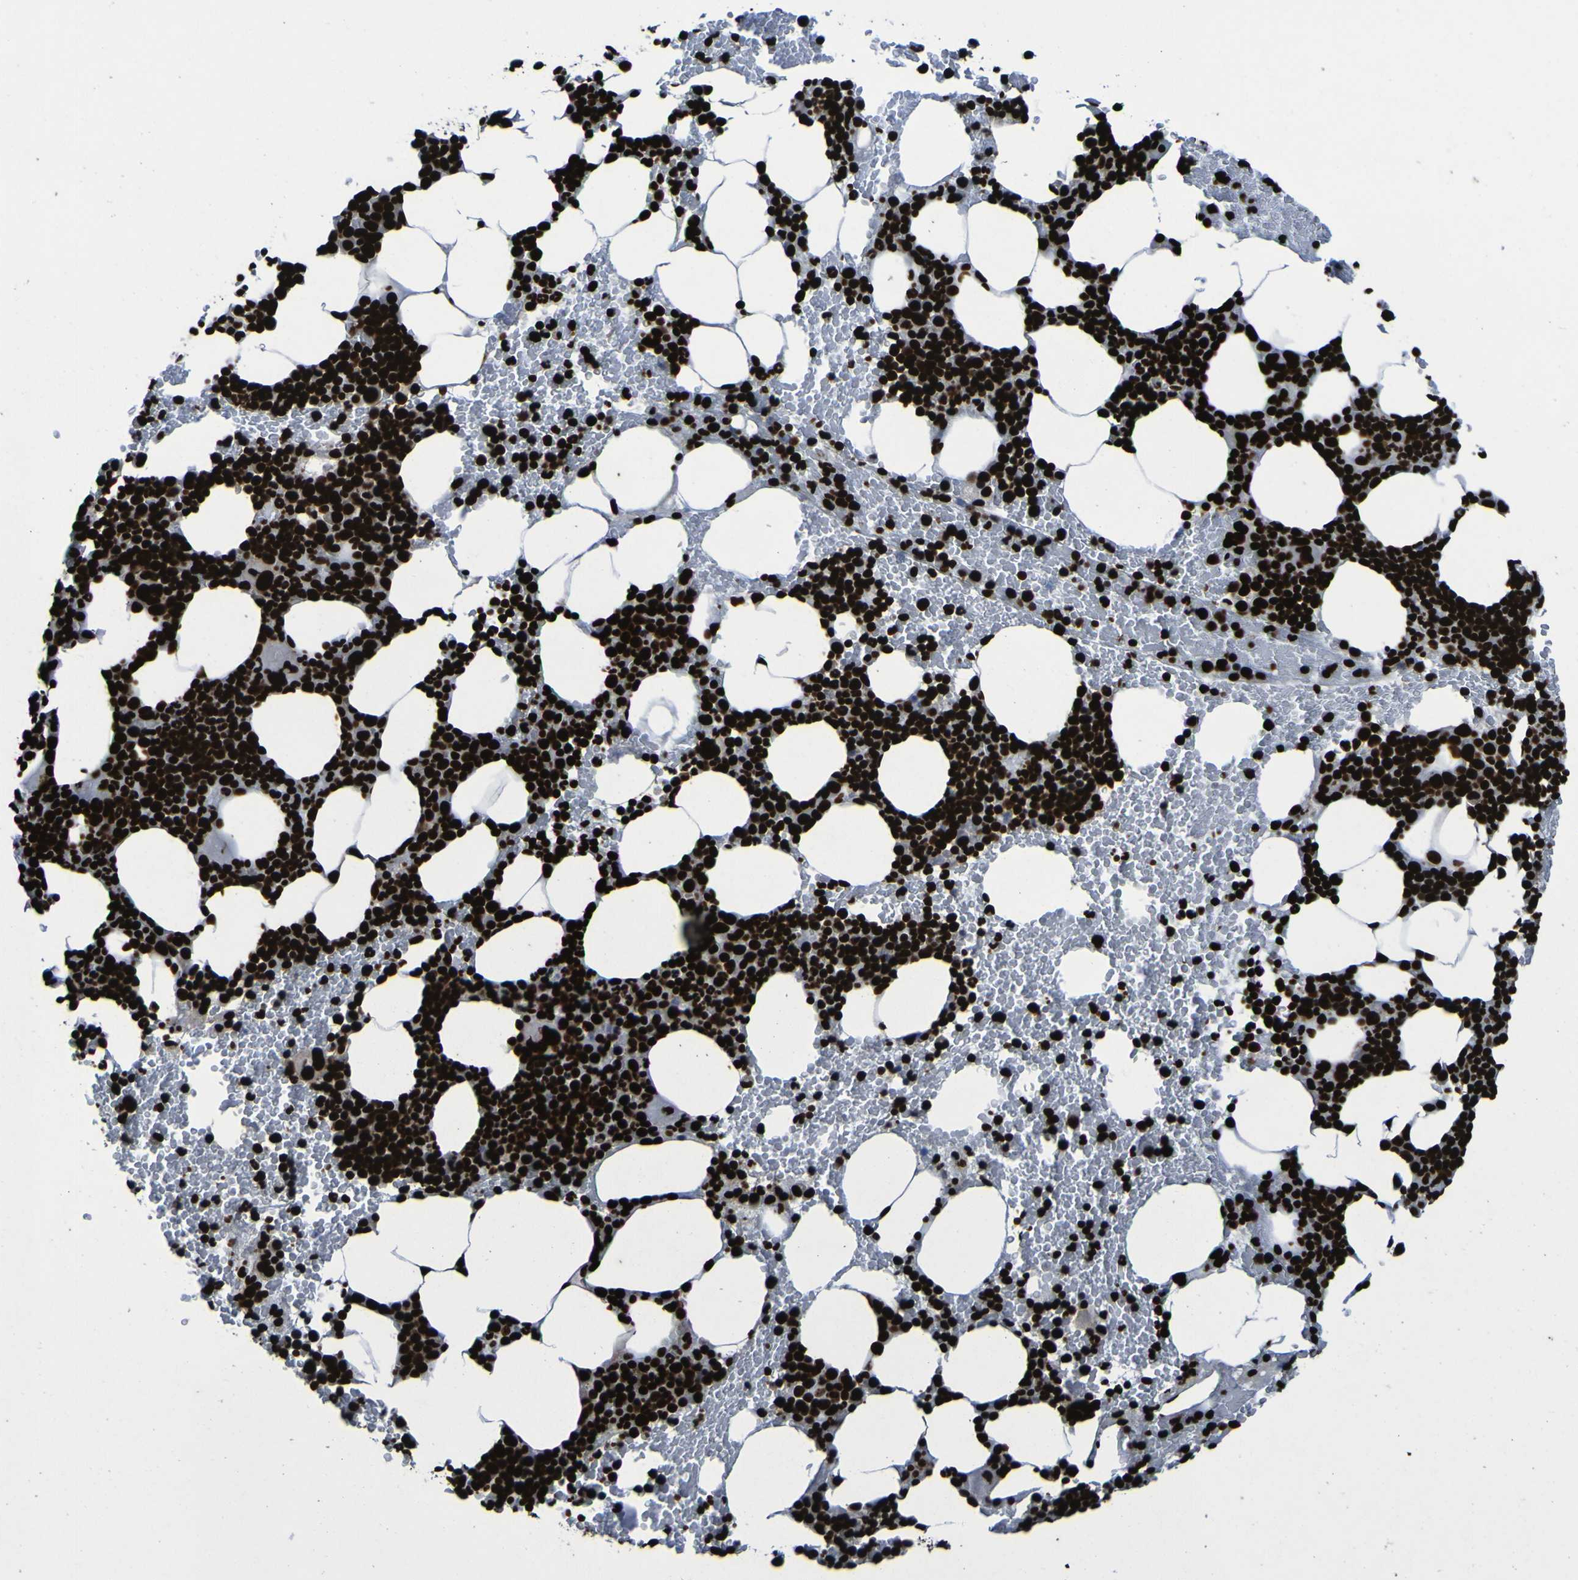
{"staining": {"intensity": "strong", "quantity": ">75%", "location": "nuclear"}, "tissue": "bone marrow", "cell_type": "Hematopoietic cells", "image_type": "normal", "snomed": [{"axis": "morphology", "description": "Normal tissue, NOS"}, {"axis": "morphology", "description": "Inflammation, NOS"}, {"axis": "topography", "description": "Bone marrow"}], "caption": "DAB (3,3'-diaminobenzidine) immunohistochemical staining of normal human bone marrow demonstrates strong nuclear protein positivity in about >75% of hematopoietic cells. The staining was performed using DAB, with brown indicating positive protein expression. Nuclei are stained blue with hematoxylin.", "gene": "NPM1", "patient": {"sex": "female", "age": 70}}